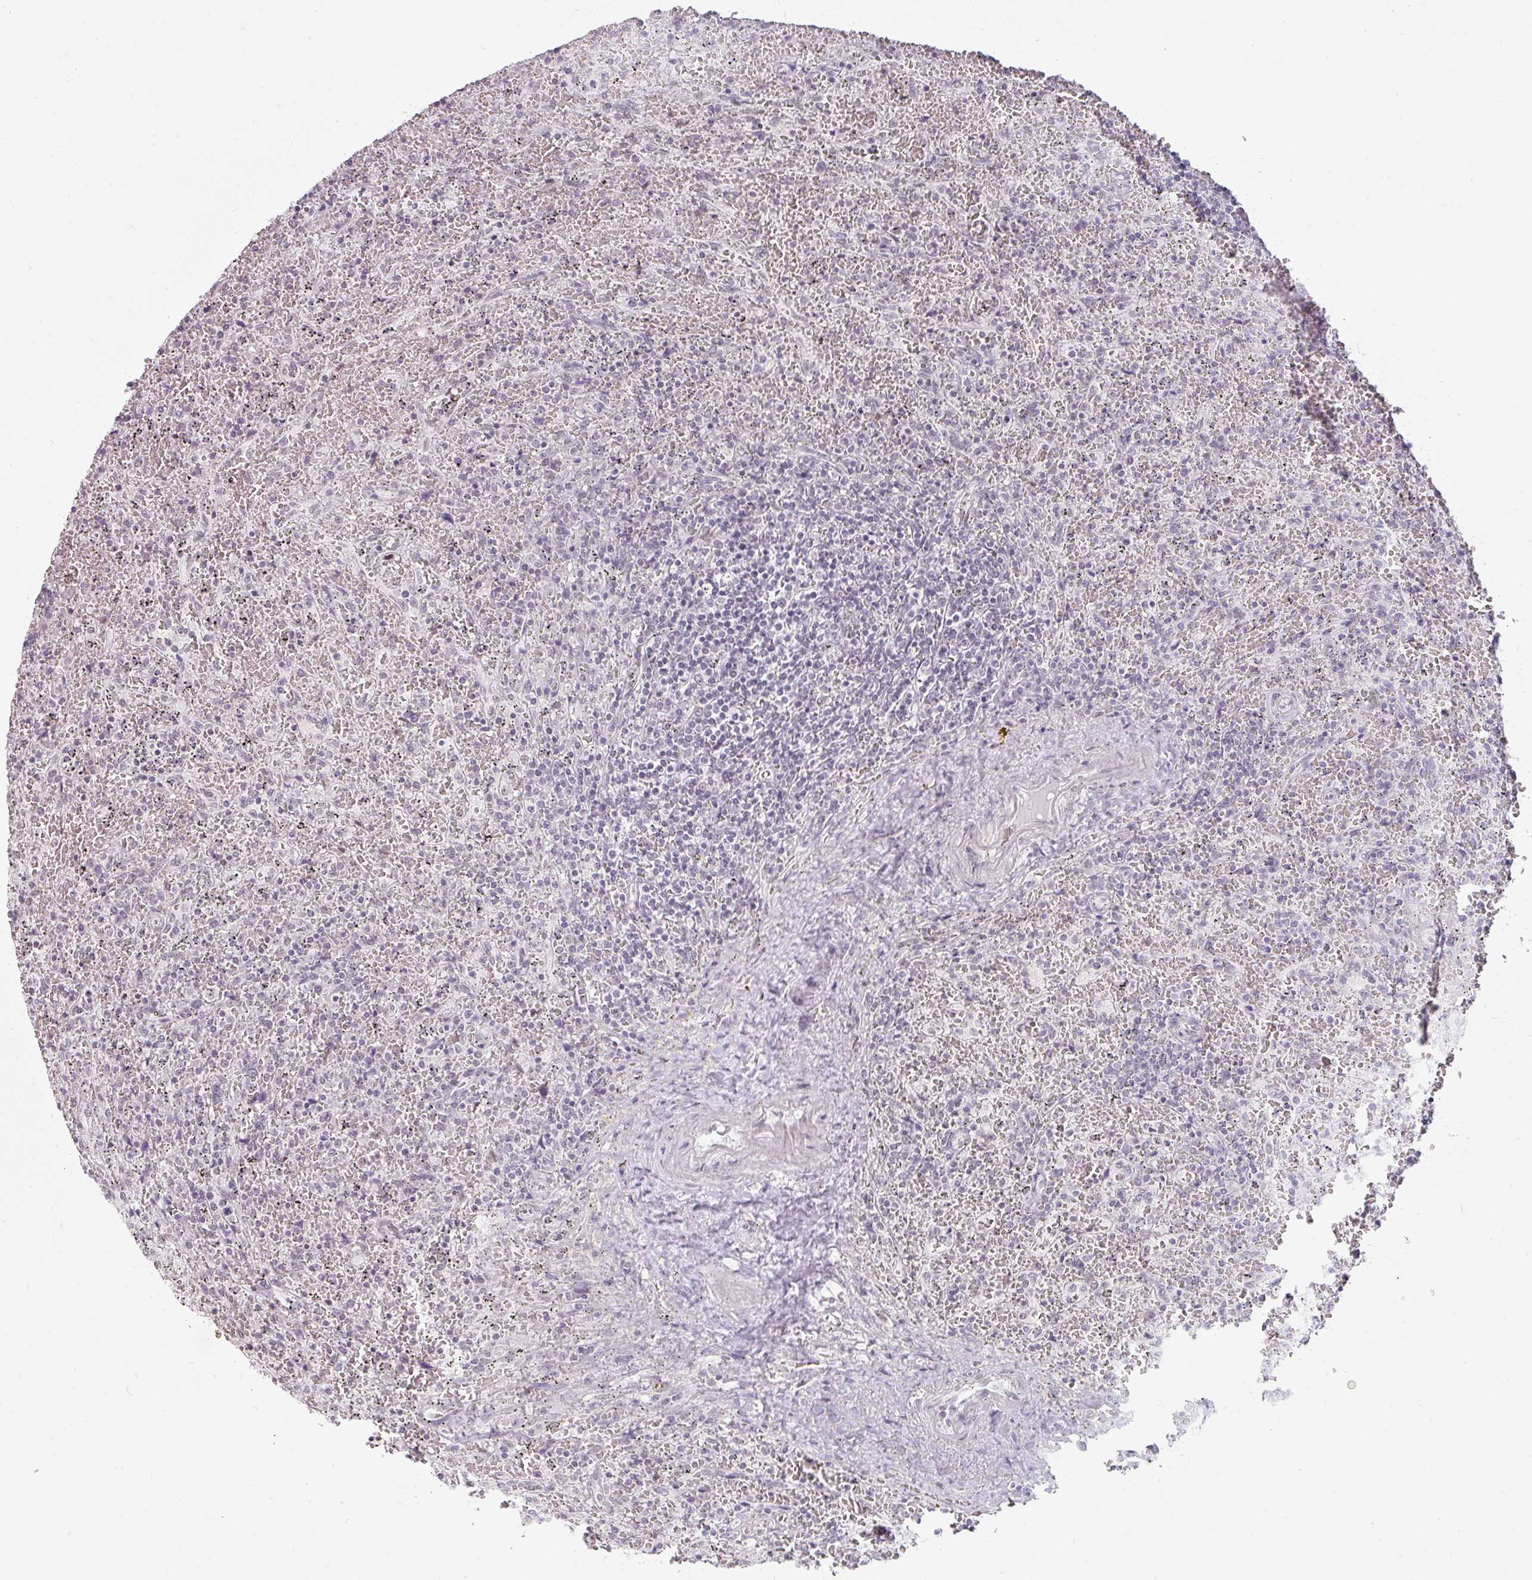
{"staining": {"intensity": "negative", "quantity": "none", "location": "none"}, "tissue": "lymphoma", "cell_type": "Tumor cells", "image_type": "cancer", "snomed": [{"axis": "morphology", "description": "Malignant lymphoma, non-Hodgkin's type, Low grade"}, {"axis": "topography", "description": "Spleen"}], "caption": "Low-grade malignant lymphoma, non-Hodgkin's type stained for a protein using IHC reveals no expression tumor cells.", "gene": "SPRR1A", "patient": {"sex": "female", "age": 64}}